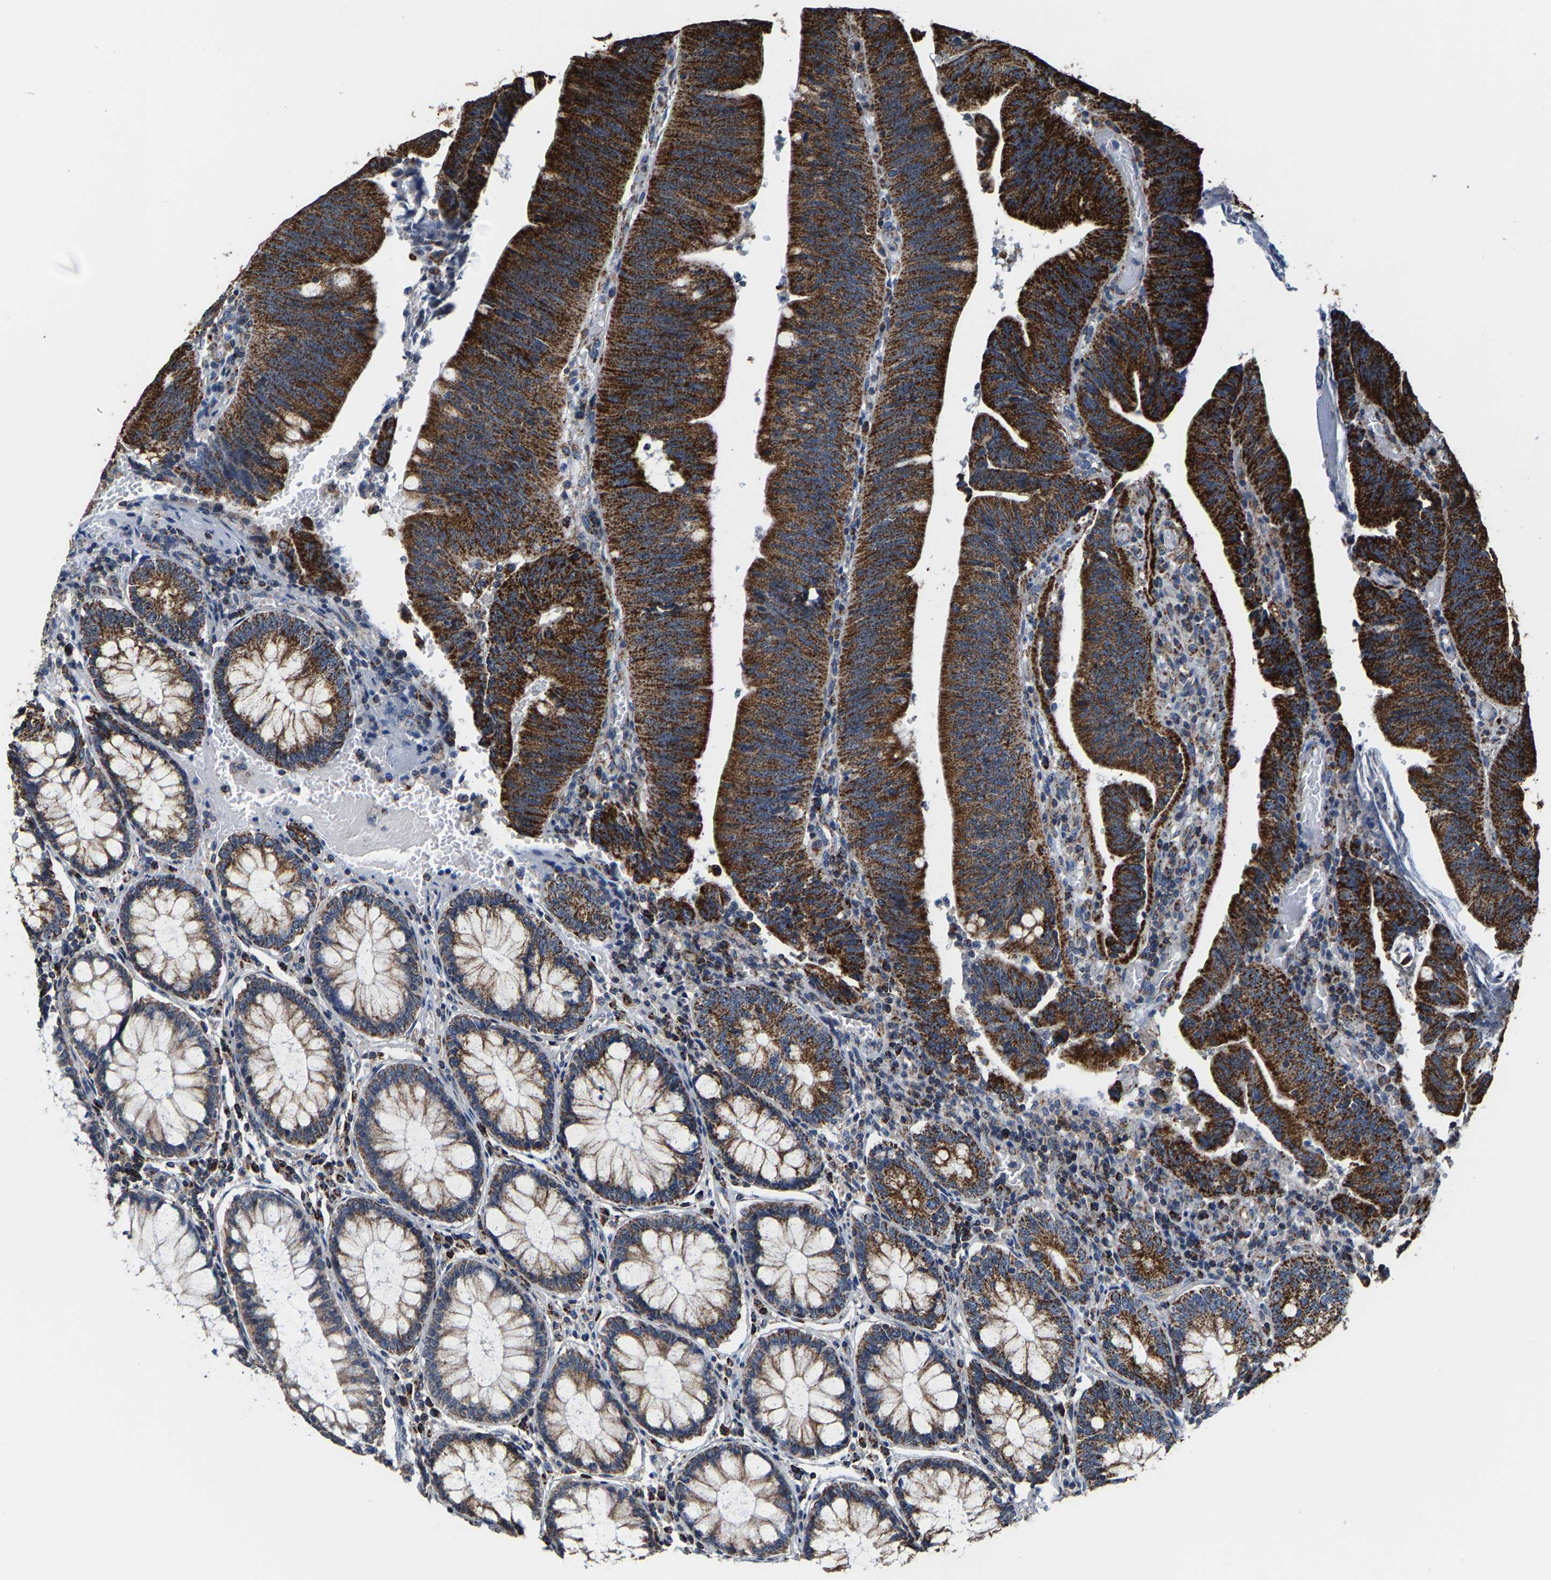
{"staining": {"intensity": "strong", "quantity": ">75%", "location": "cytoplasmic/membranous"}, "tissue": "colorectal cancer", "cell_type": "Tumor cells", "image_type": "cancer", "snomed": [{"axis": "morphology", "description": "Normal tissue, NOS"}, {"axis": "morphology", "description": "Adenocarcinoma, NOS"}, {"axis": "topography", "description": "Rectum"}], "caption": "Colorectal cancer (adenocarcinoma) was stained to show a protein in brown. There is high levels of strong cytoplasmic/membranous staining in approximately >75% of tumor cells.", "gene": "SHMT2", "patient": {"sex": "female", "age": 66}}